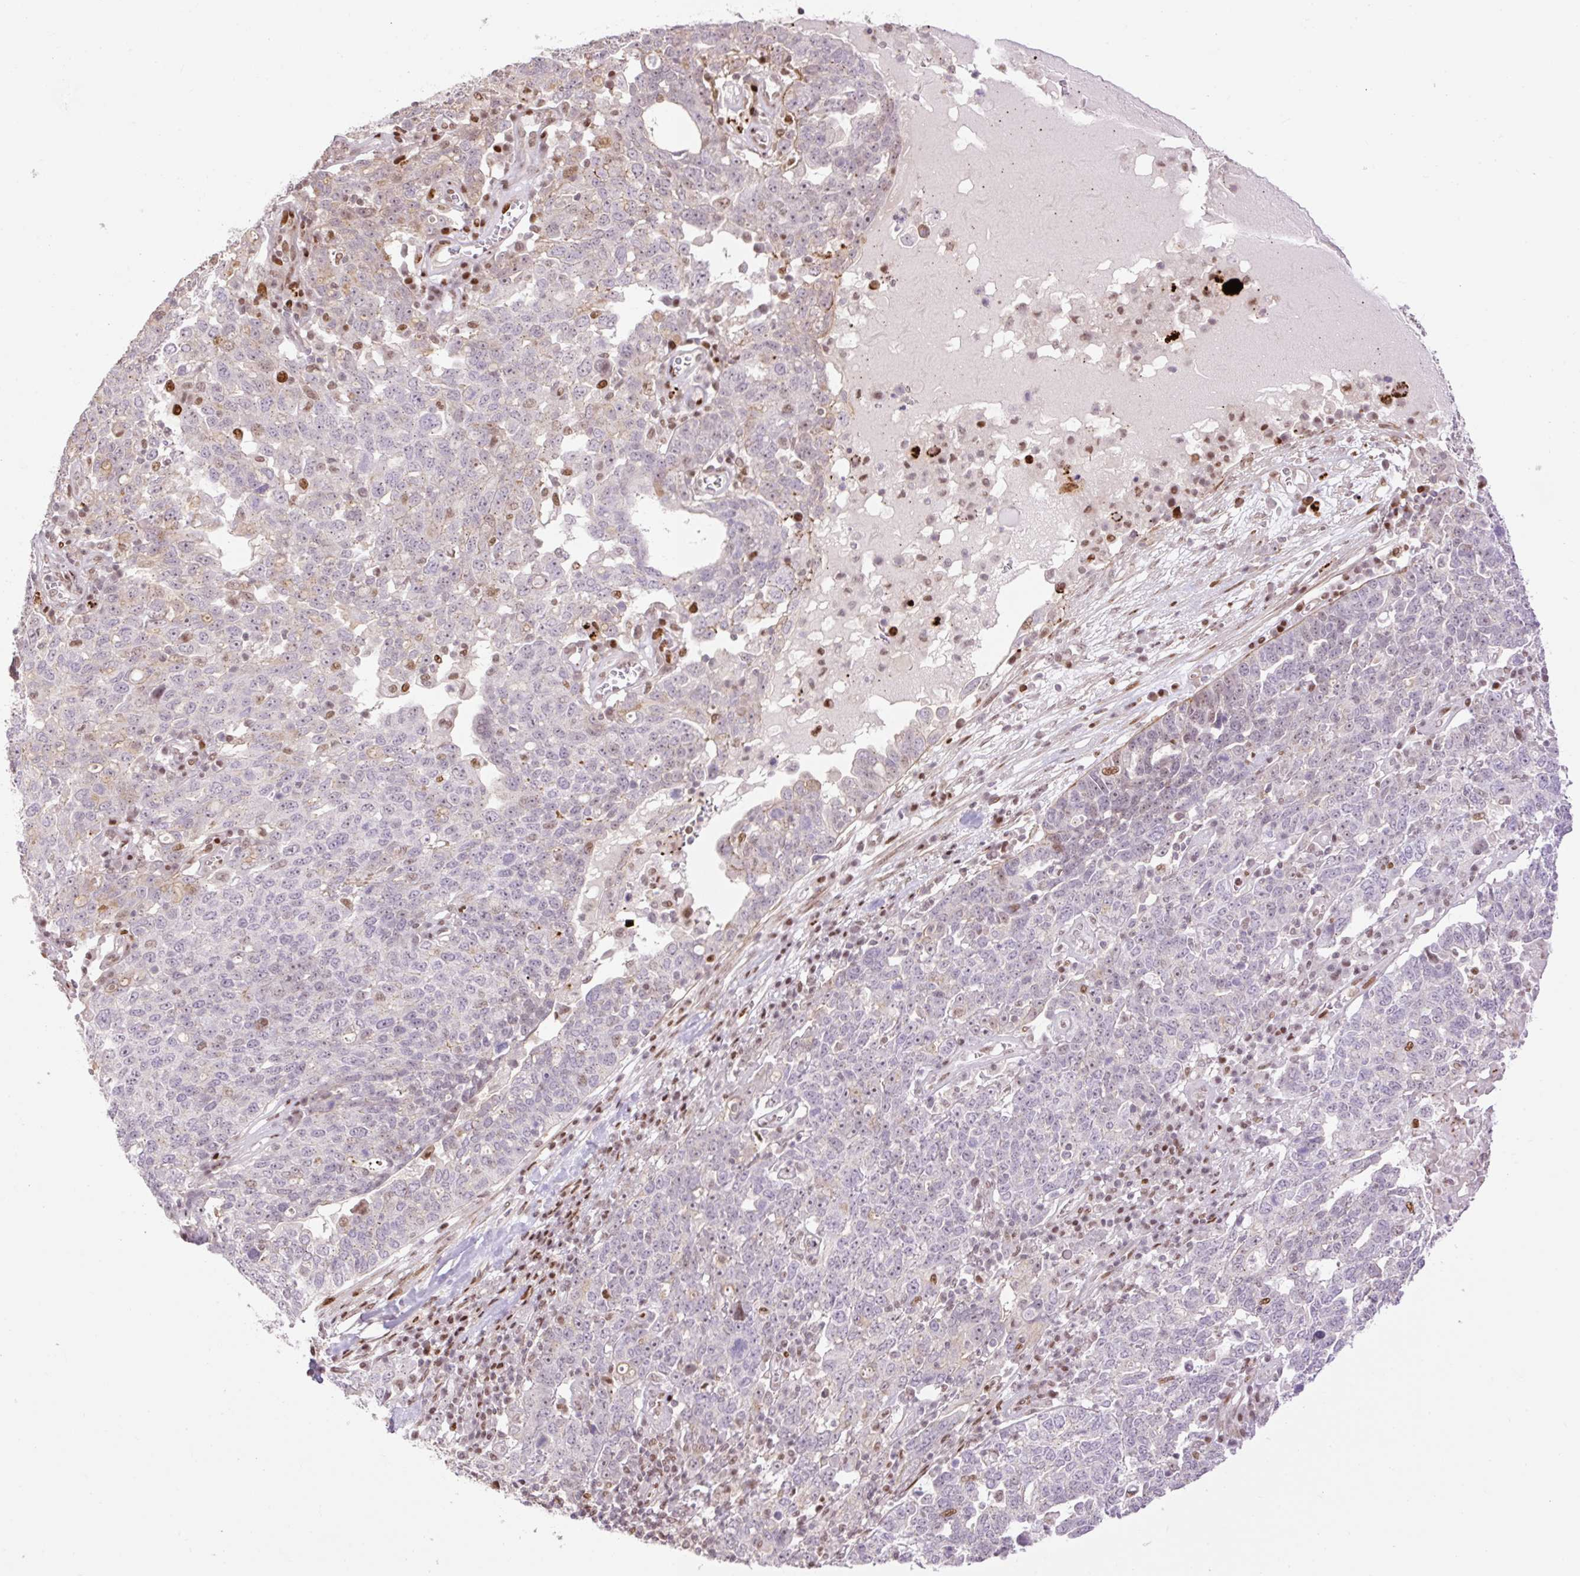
{"staining": {"intensity": "moderate", "quantity": "<25%", "location": "nuclear"}, "tissue": "ovarian cancer", "cell_type": "Tumor cells", "image_type": "cancer", "snomed": [{"axis": "morphology", "description": "Carcinoma, endometroid"}, {"axis": "topography", "description": "Ovary"}], "caption": "IHC of human ovarian endometroid carcinoma demonstrates low levels of moderate nuclear staining in about <25% of tumor cells.", "gene": "RIPPLY3", "patient": {"sex": "female", "age": 62}}